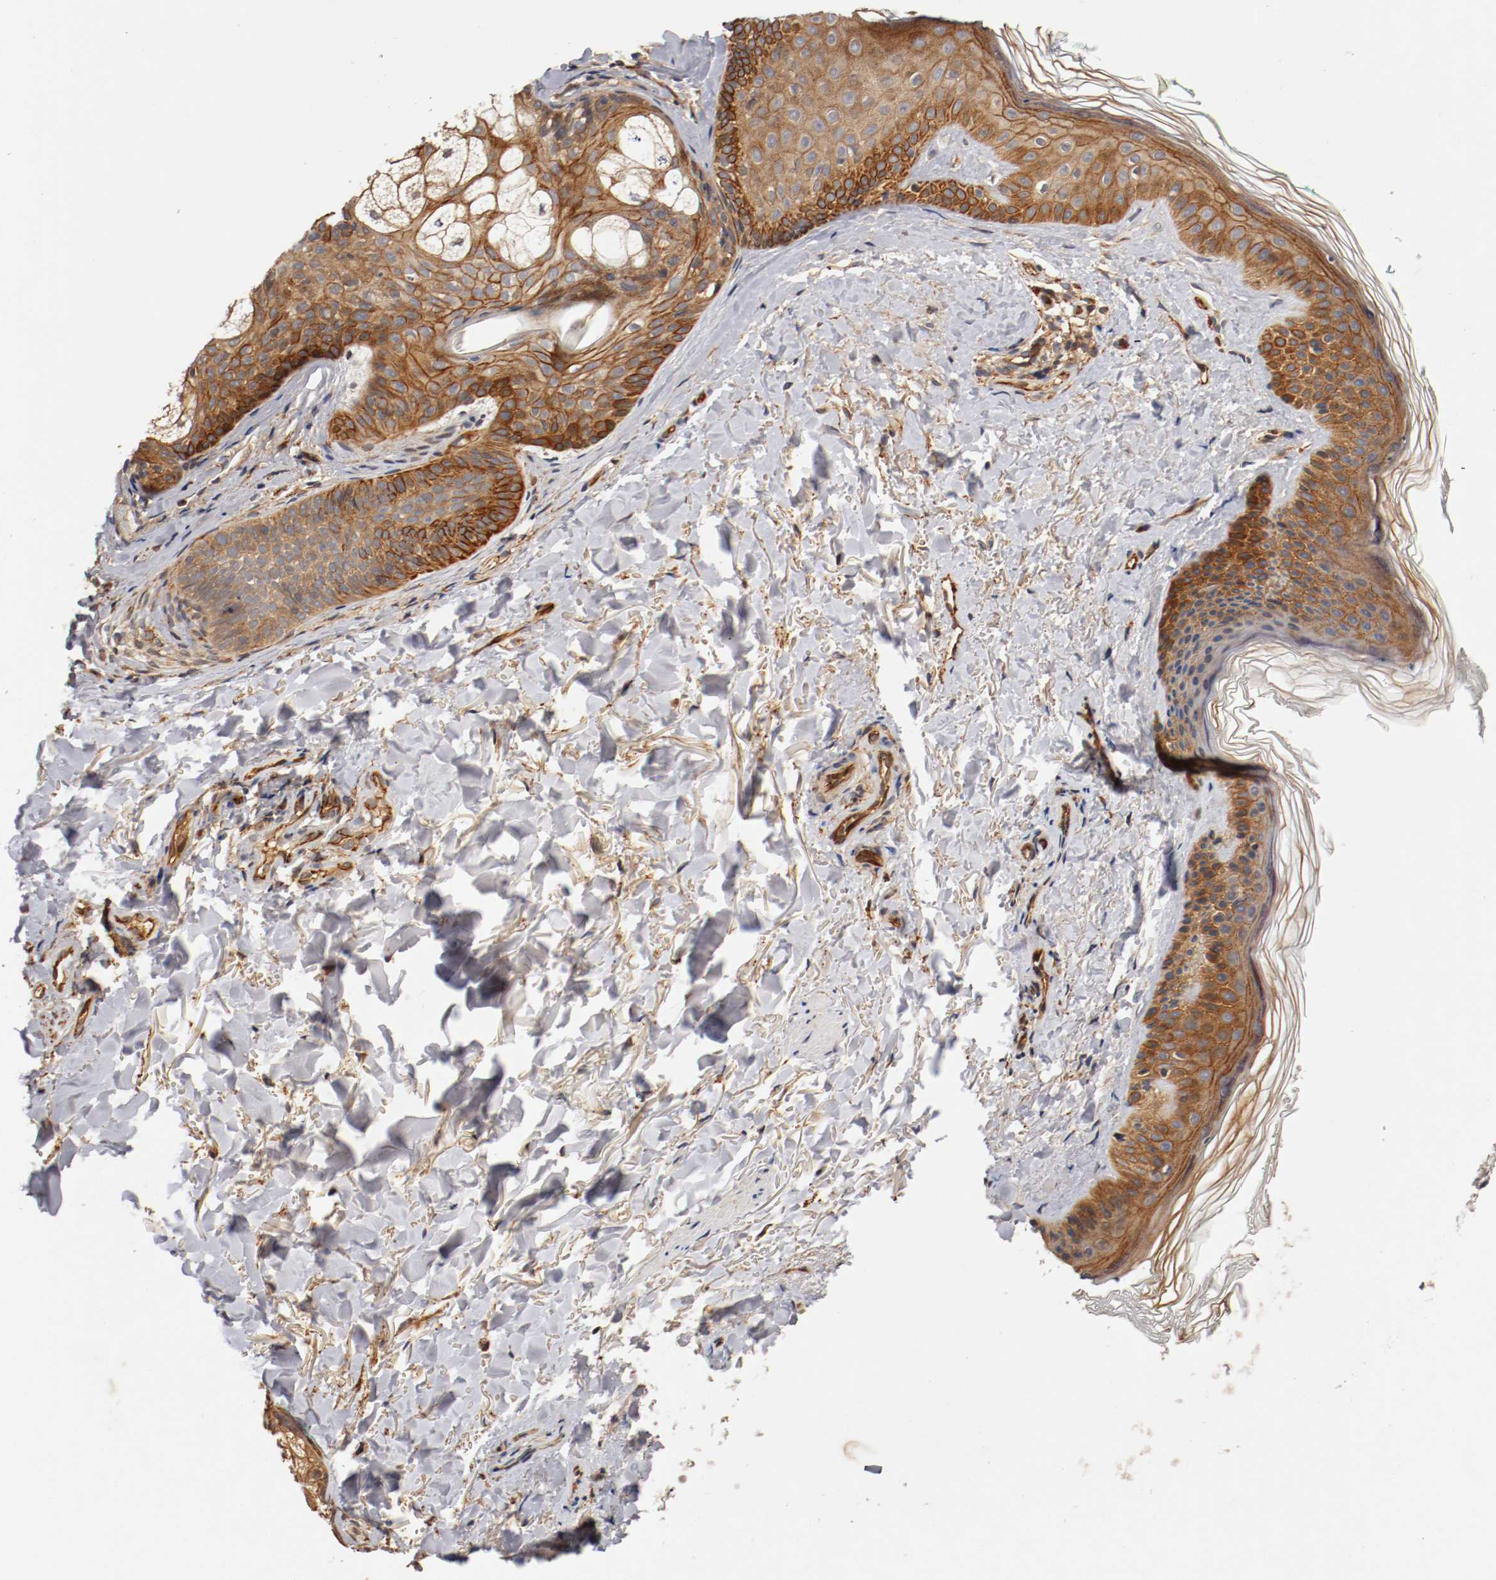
{"staining": {"intensity": "moderate", "quantity": ">75%", "location": "cytoplasmic/membranous"}, "tissue": "skin", "cell_type": "Fibroblasts", "image_type": "normal", "snomed": [{"axis": "morphology", "description": "Normal tissue, NOS"}, {"axis": "topography", "description": "Skin"}], "caption": "IHC staining of benign skin, which shows medium levels of moderate cytoplasmic/membranous positivity in about >75% of fibroblasts indicating moderate cytoplasmic/membranous protein staining. The staining was performed using DAB (brown) for protein detection and nuclei were counterstained in hematoxylin (blue).", "gene": "TYK2", "patient": {"sex": "male", "age": 71}}